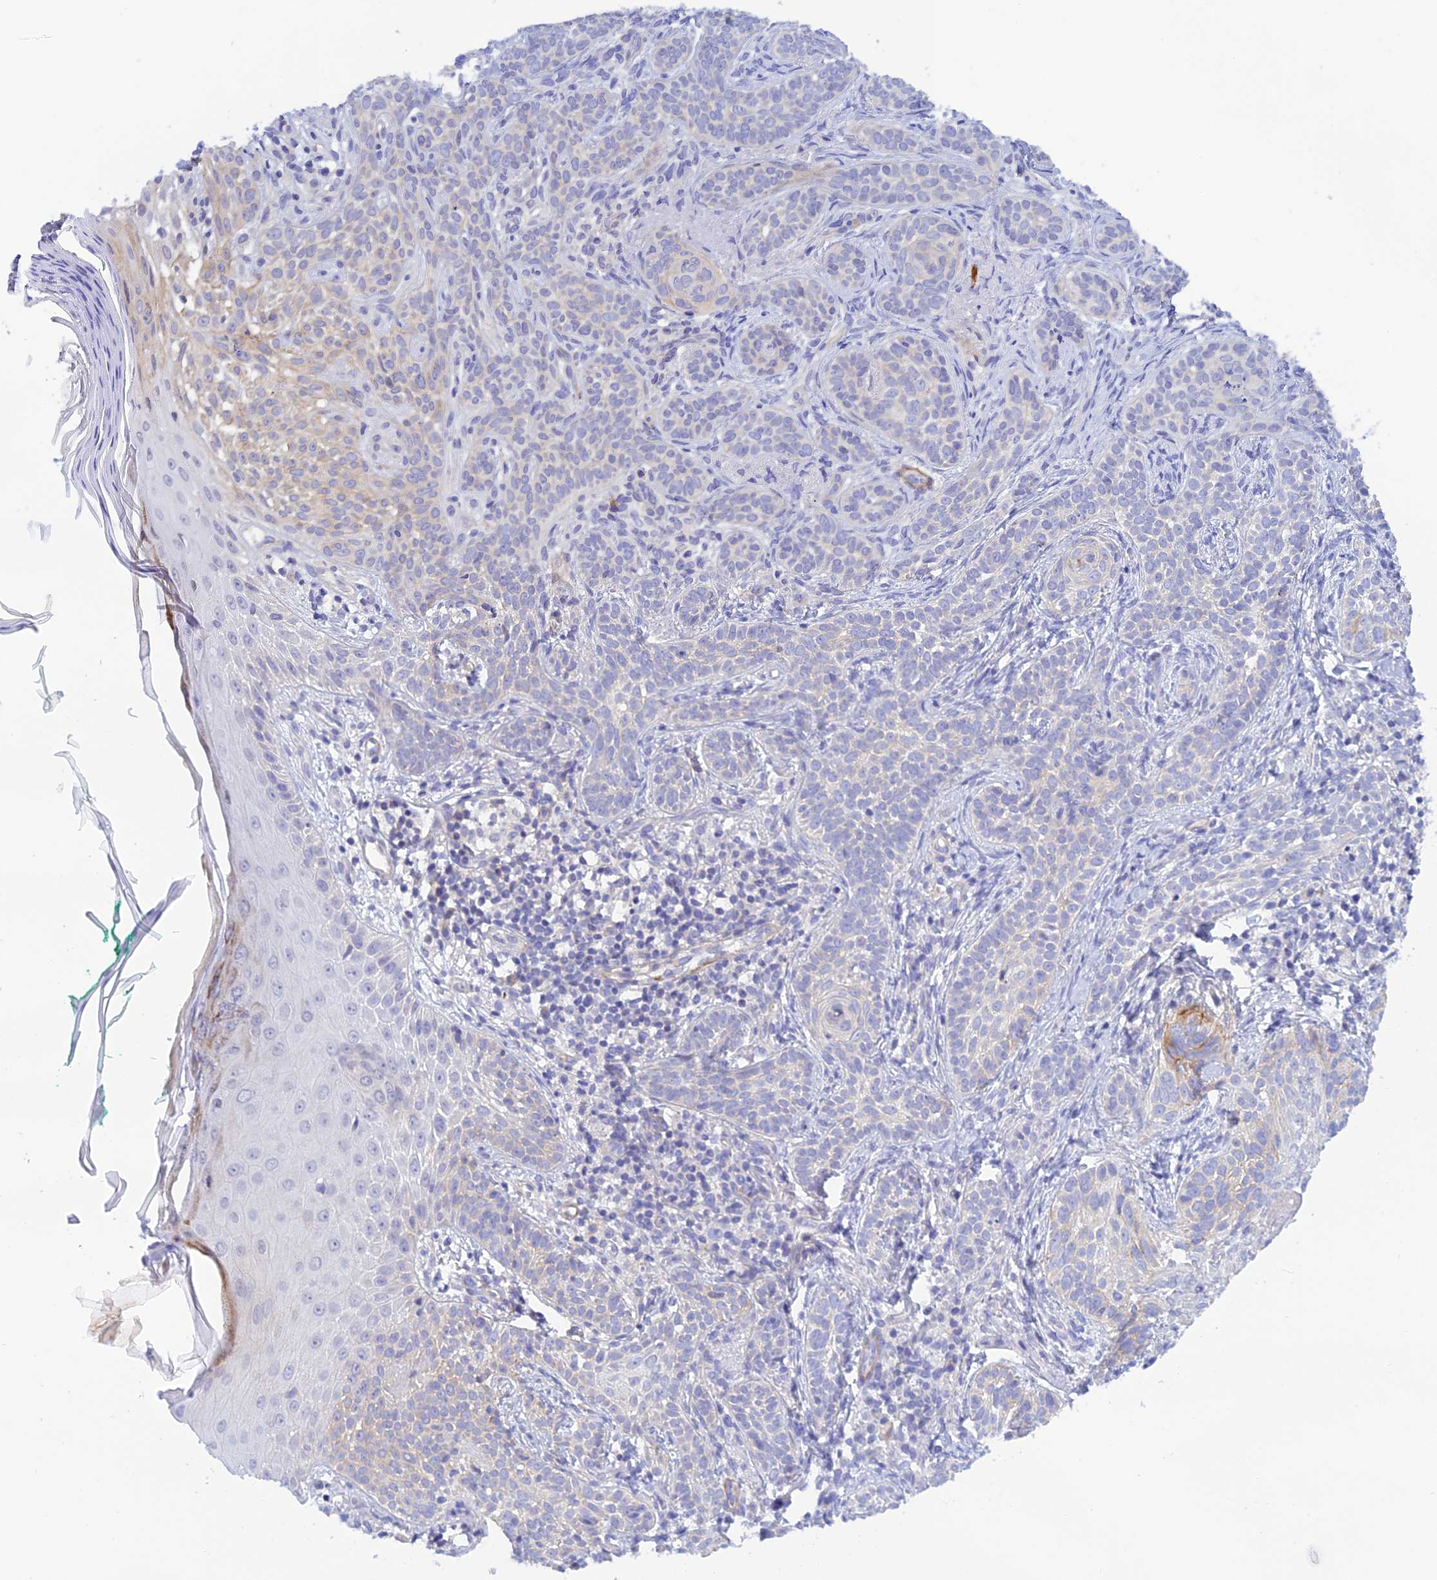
{"staining": {"intensity": "negative", "quantity": "none", "location": "none"}, "tissue": "skin cancer", "cell_type": "Tumor cells", "image_type": "cancer", "snomed": [{"axis": "morphology", "description": "Basal cell carcinoma"}, {"axis": "topography", "description": "Skin"}], "caption": "An immunohistochemistry photomicrograph of skin basal cell carcinoma is shown. There is no staining in tumor cells of skin basal cell carcinoma.", "gene": "ZDHHC16", "patient": {"sex": "male", "age": 71}}